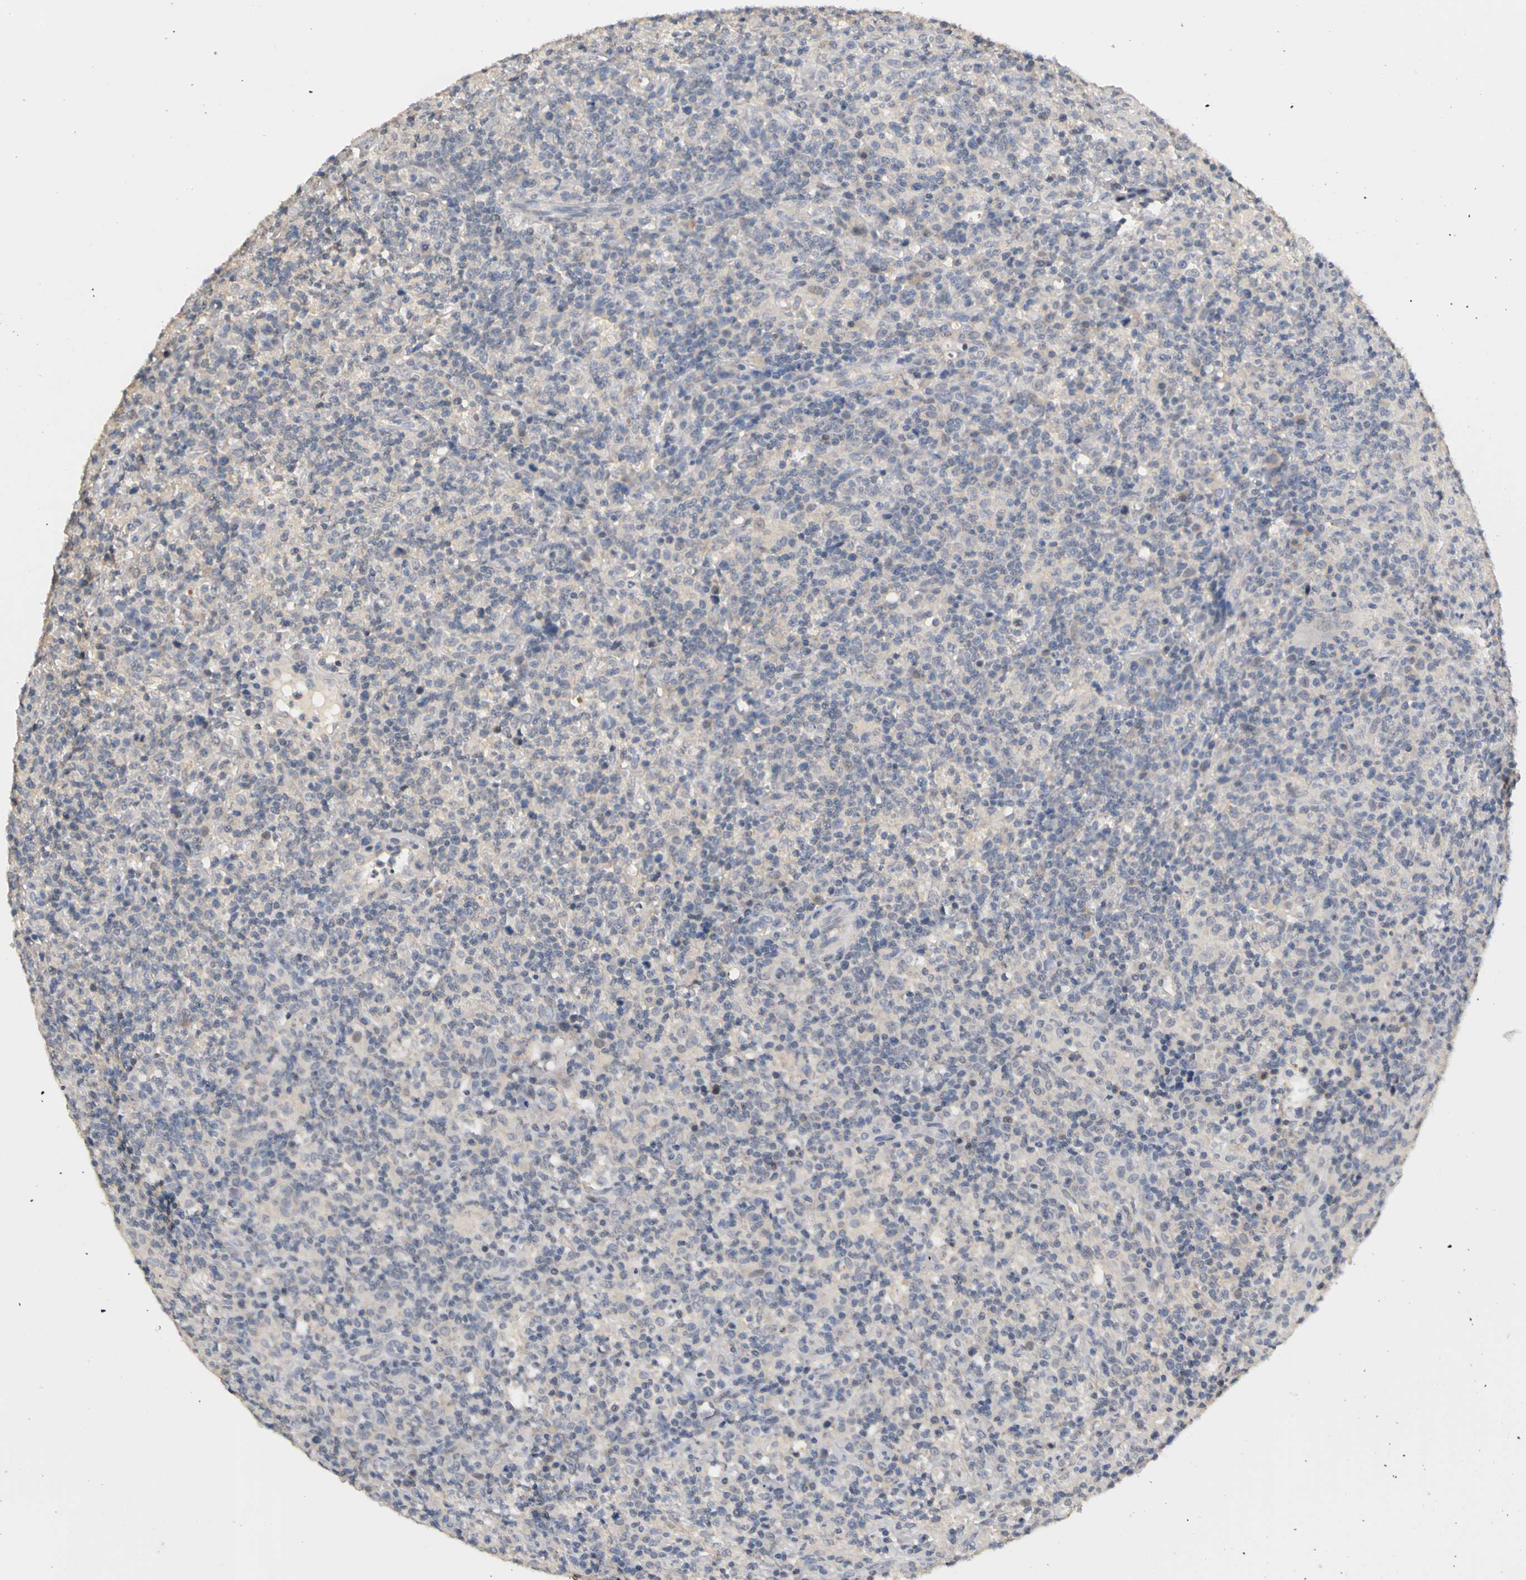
{"staining": {"intensity": "negative", "quantity": "none", "location": "none"}, "tissue": "lymphoma", "cell_type": "Tumor cells", "image_type": "cancer", "snomed": [{"axis": "morphology", "description": "Hodgkin's disease, NOS"}, {"axis": "topography", "description": "Lymph node"}], "caption": "This photomicrograph is of lymphoma stained with immunohistochemistry to label a protein in brown with the nuclei are counter-stained blue. There is no positivity in tumor cells.", "gene": "PGR", "patient": {"sex": "male", "age": 65}}